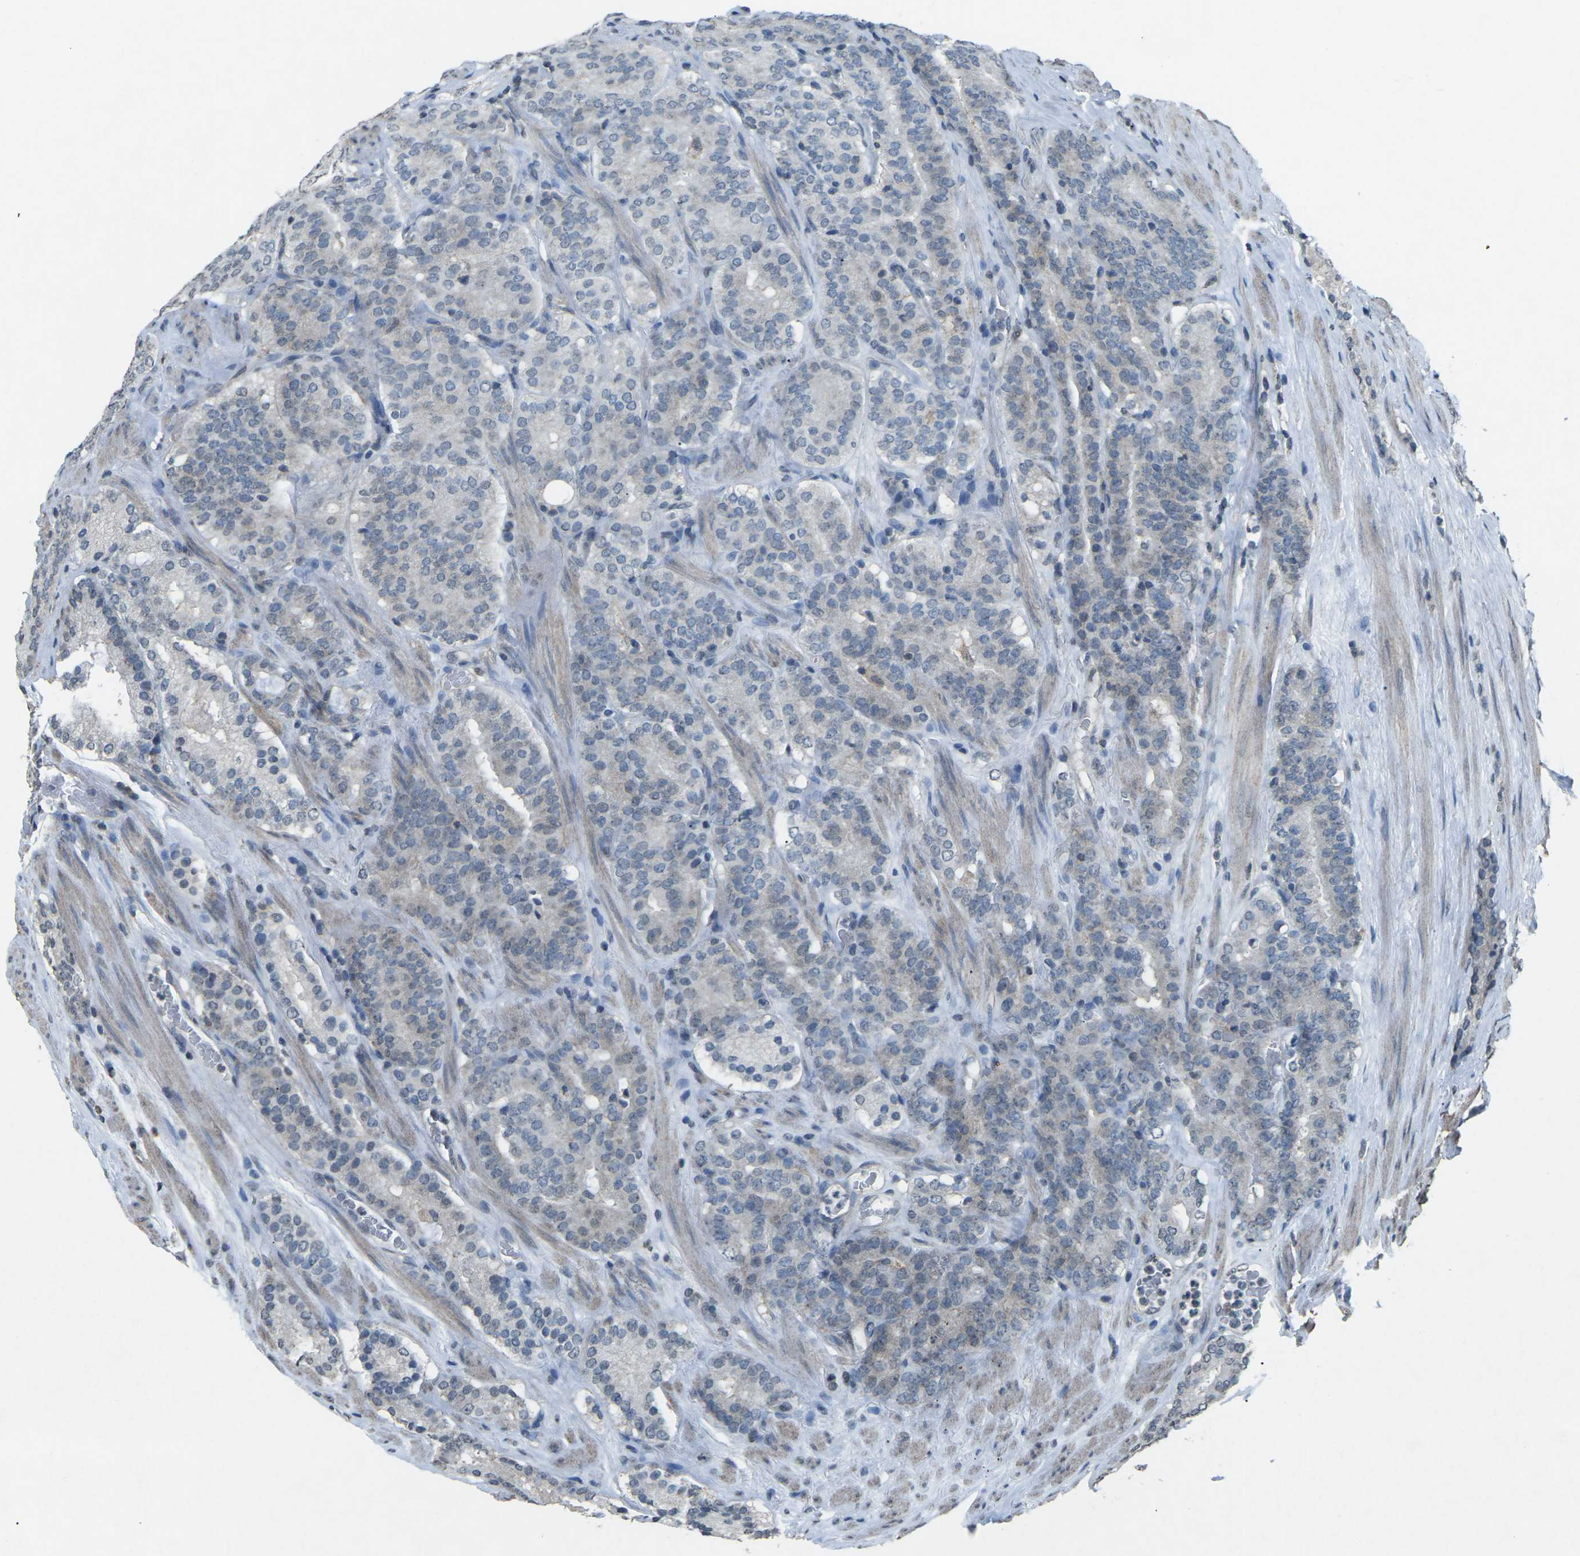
{"staining": {"intensity": "weak", "quantity": "<25%", "location": "cytoplasmic/membranous"}, "tissue": "prostate cancer", "cell_type": "Tumor cells", "image_type": "cancer", "snomed": [{"axis": "morphology", "description": "Adenocarcinoma, Low grade"}, {"axis": "topography", "description": "Prostate"}], "caption": "IHC photomicrograph of neoplastic tissue: adenocarcinoma (low-grade) (prostate) stained with DAB (3,3'-diaminobenzidine) demonstrates no significant protein positivity in tumor cells.", "gene": "TFR2", "patient": {"sex": "male", "age": 69}}